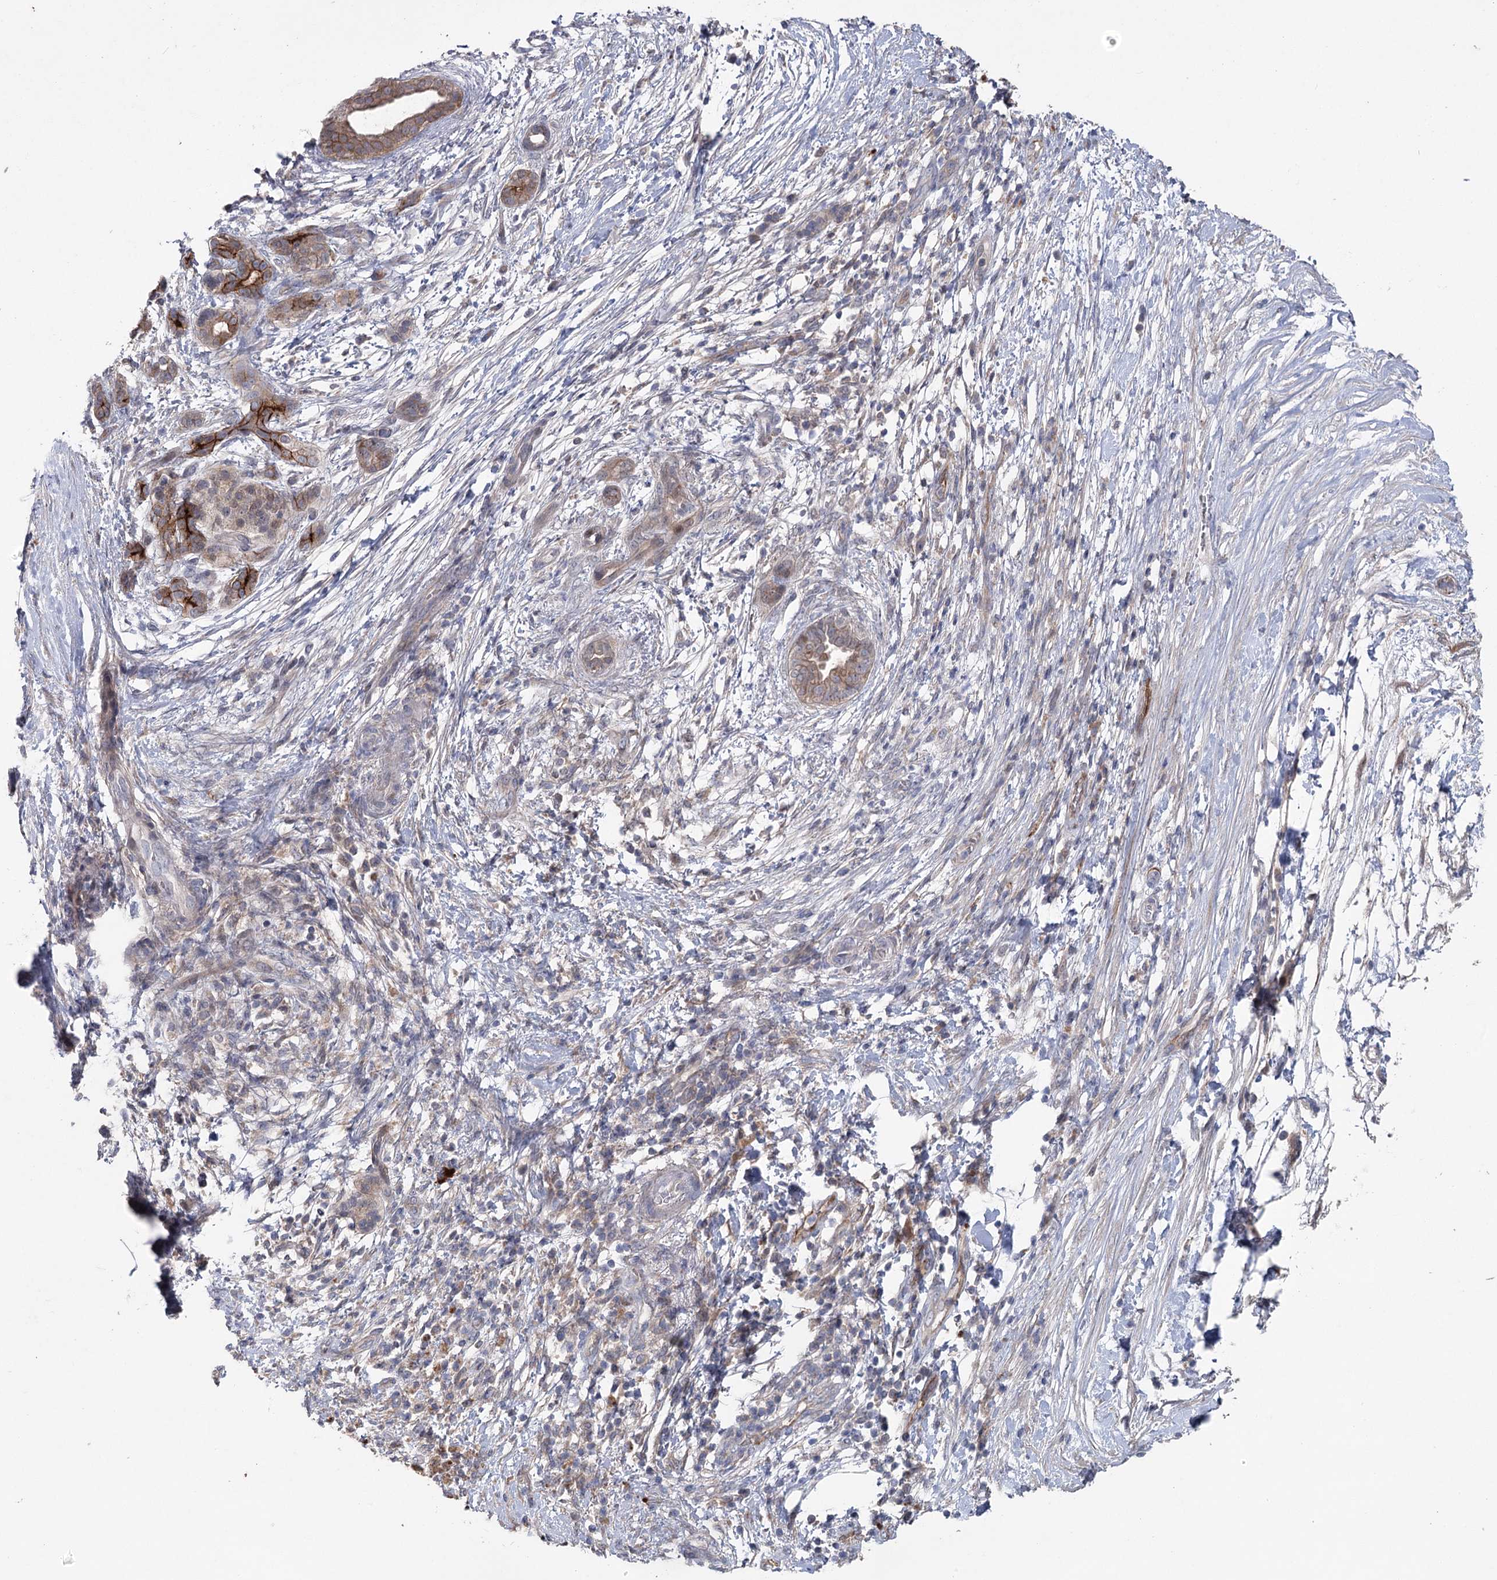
{"staining": {"intensity": "moderate", "quantity": ">75%", "location": "cytoplasmic/membranous"}, "tissue": "pancreatic cancer", "cell_type": "Tumor cells", "image_type": "cancer", "snomed": [{"axis": "morphology", "description": "Adenocarcinoma, NOS"}, {"axis": "topography", "description": "Pancreas"}], "caption": "Immunohistochemical staining of pancreatic cancer (adenocarcinoma) demonstrates moderate cytoplasmic/membranous protein expression in approximately >75% of tumor cells.", "gene": "MAP3K13", "patient": {"sex": "female", "age": 55}}